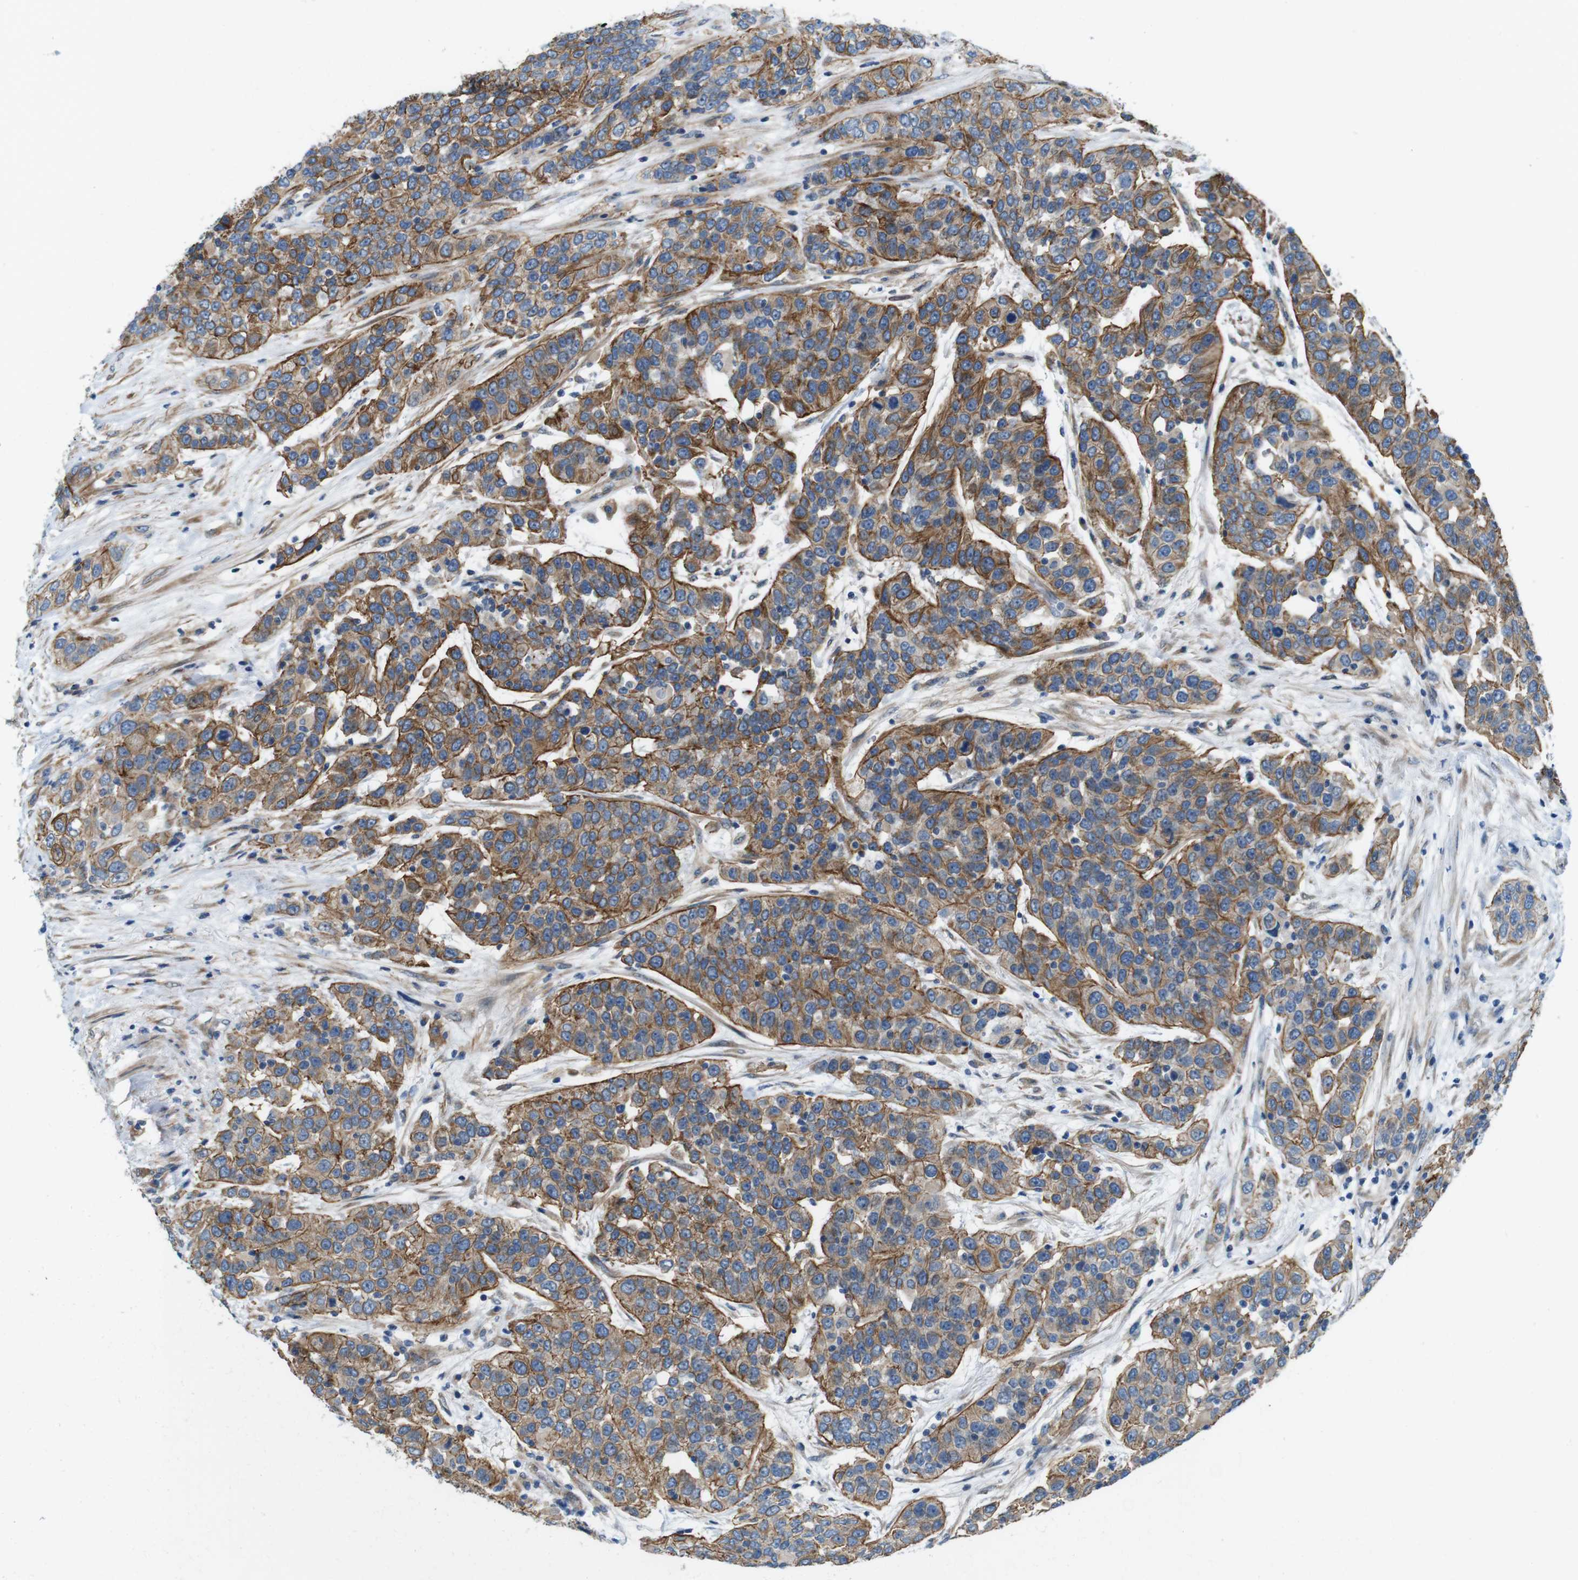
{"staining": {"intensity": "strong", "quantity": ">75%", "location": "cytoplasmic/membranous"}, "tissue": "urothelial cancer", "cell_type": "Tumor cells", "image_type": "cancer", "snomed": [{"axis": "morphology", "description": "Urothelial carcinoma, High grade"}, {"axis": "topography", "description": "Urinary bladder"}], "caption": "Protein staining of urothelial carcinoma (high-grade) tissue shows strong cytoplasmic/membranous expression in about >75% of tumor cells. (Brightfield microscopy of DAB IHC at high magnification).", "gene": "SKI", "patient": {"sex": "female", "age": 80}}